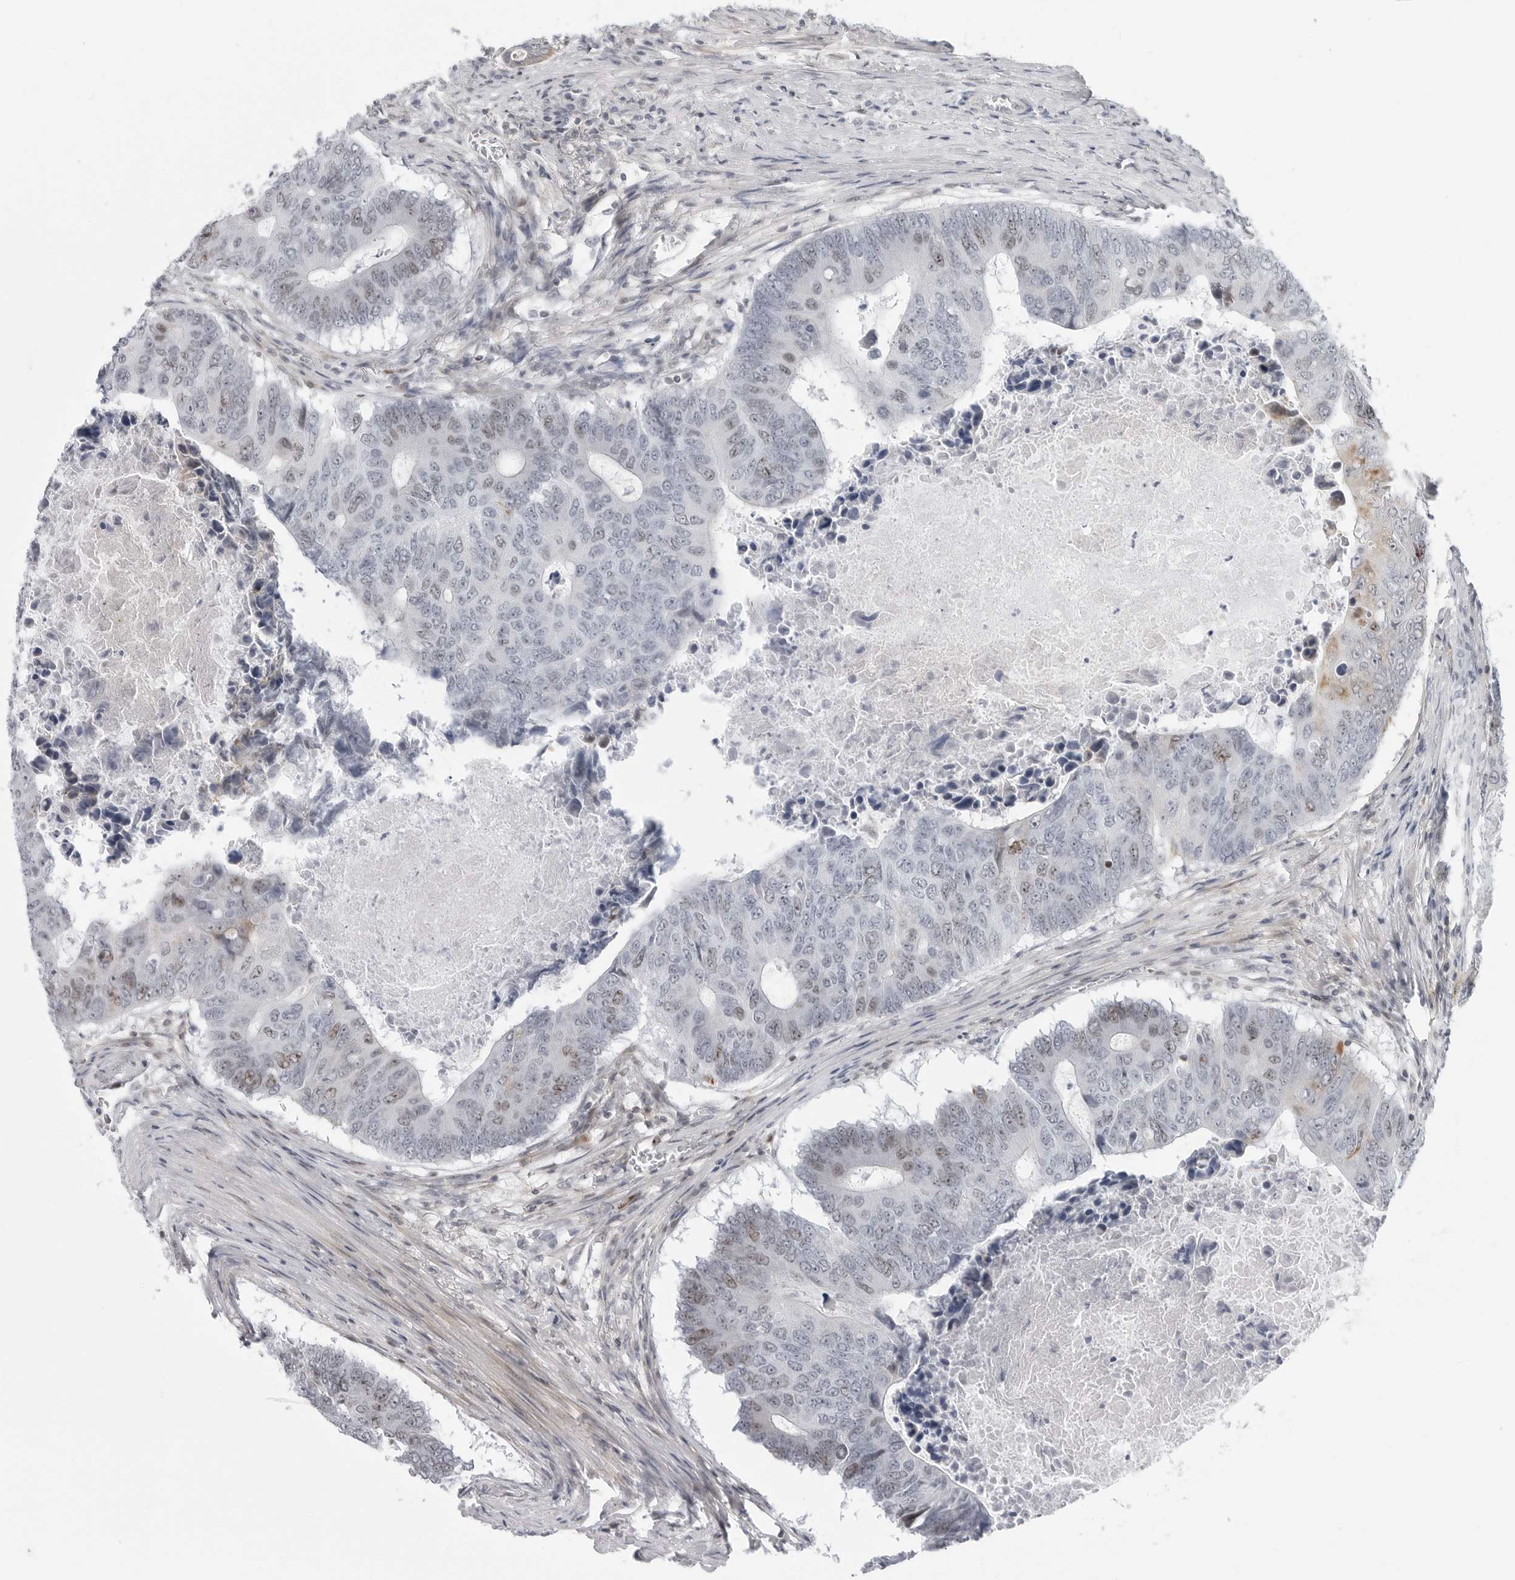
{"staining": {"intensity": "moderate", "quantity": "<25%", "location": "cytoplasmic/membranous,nuclear"}, "tissue": "colorectal cancer", "cell_type": "Tumor cells", "image_type": "cancer", "snomed": [{"axis": "morphology", "description": "Adenocarcinoma, NOS"}, {"axis": "topography", "description": "Colon"}], "caption": "There is low levels of moderate cytoplasmic/membranous and nuclear staining in tumor cells of colorectal adenocarcinoma, as demonstrated by immunohistochemical staining (brown color).", "gene": "FAM135B", "patient": {"sex": "male", "age": 87}}